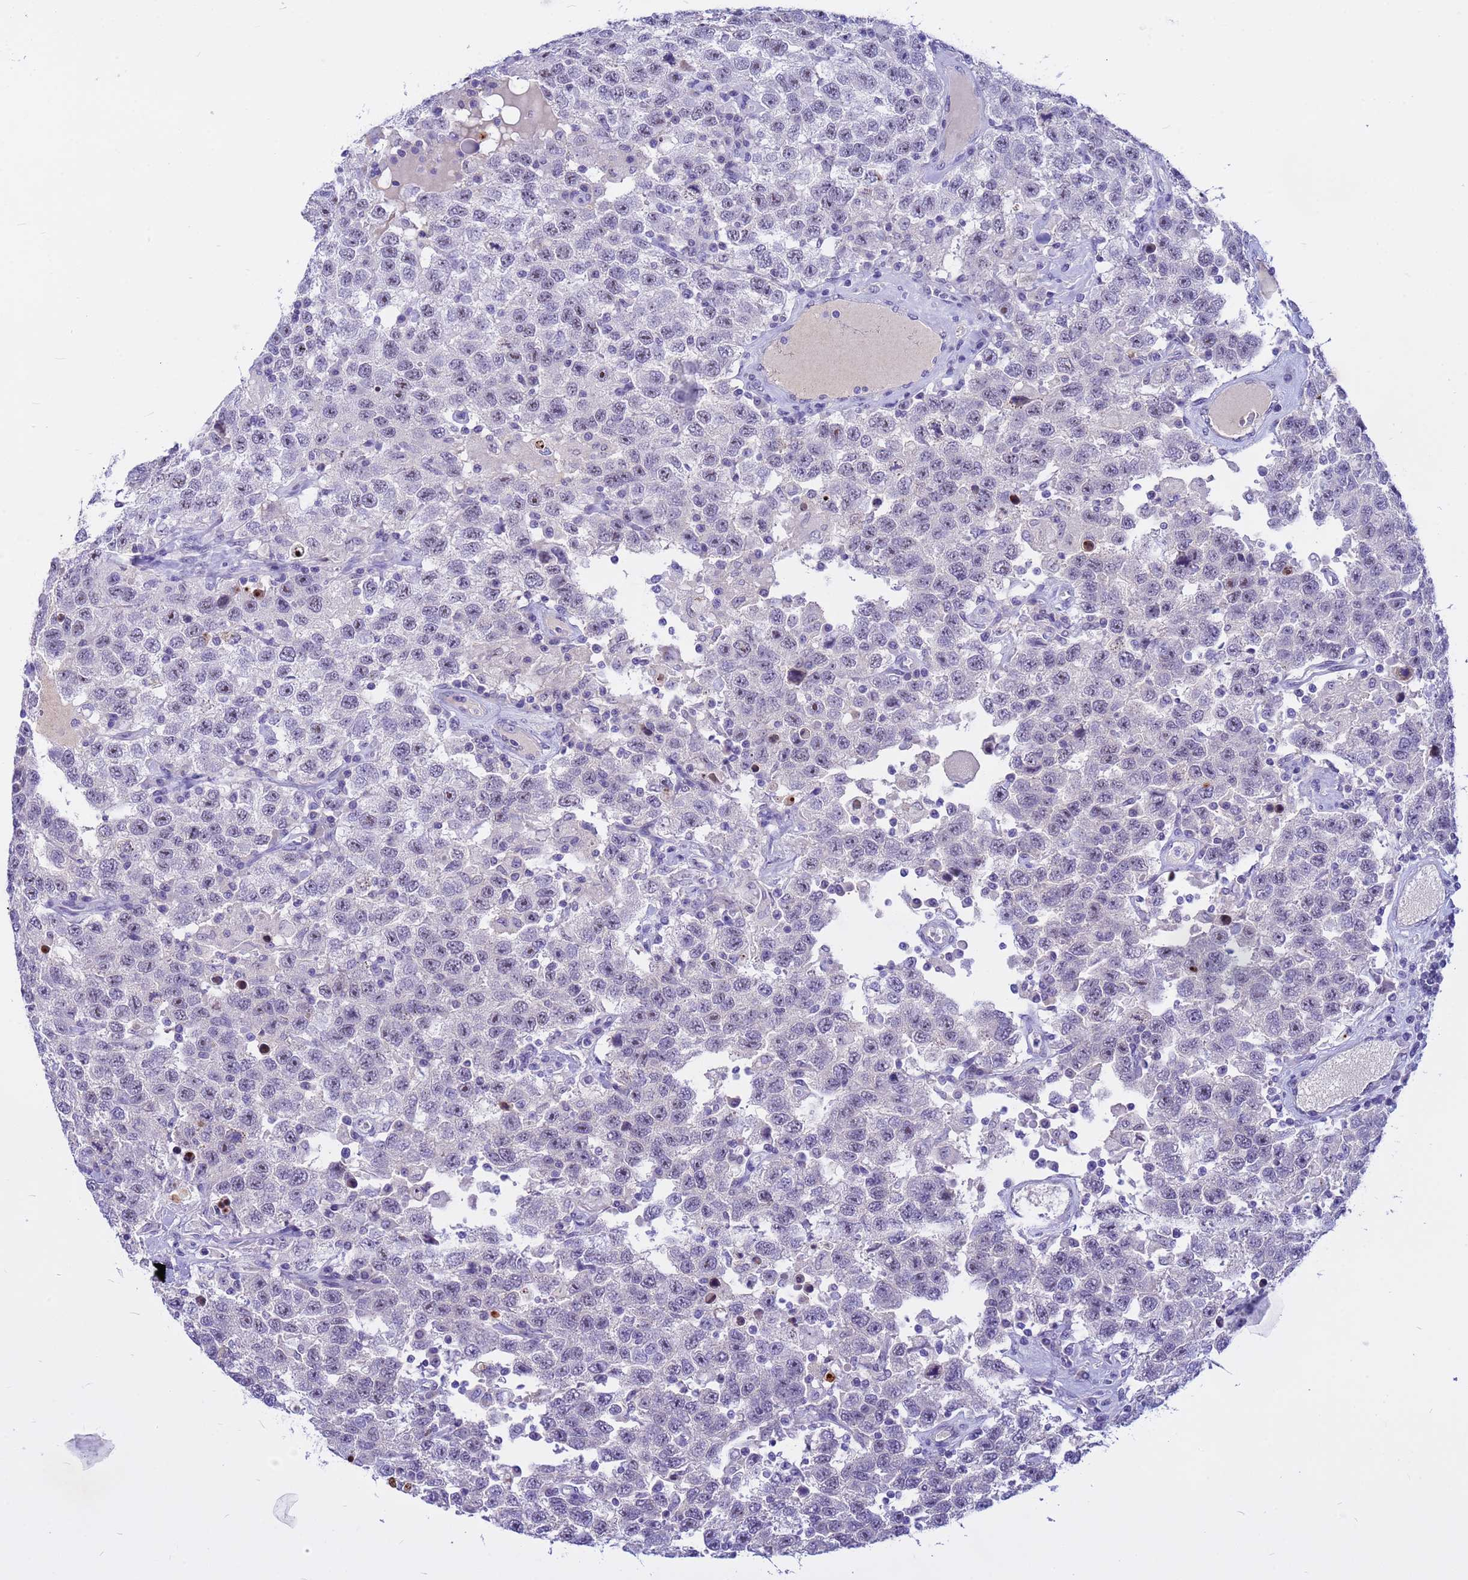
{"staining": {"intensity": "moderate", "quantity": "<25%", "location": "nuclear"}, "tissue": "testis cancer", "cell_type": "Tumor cells", "image_type": "cancer", "snomed": [{"axis": "morphology", "description": "Seminoma, NOS"}, {"axis": "topography", "description": "Testis"}], "caption": "This is an image of immunohistochemistry staining of testis cancer (seminoma), which shows moderate staining in the nuclear of tumor cells.", "gene": "DMRTC2", "patient": {"sex": "male", "age": 41}}